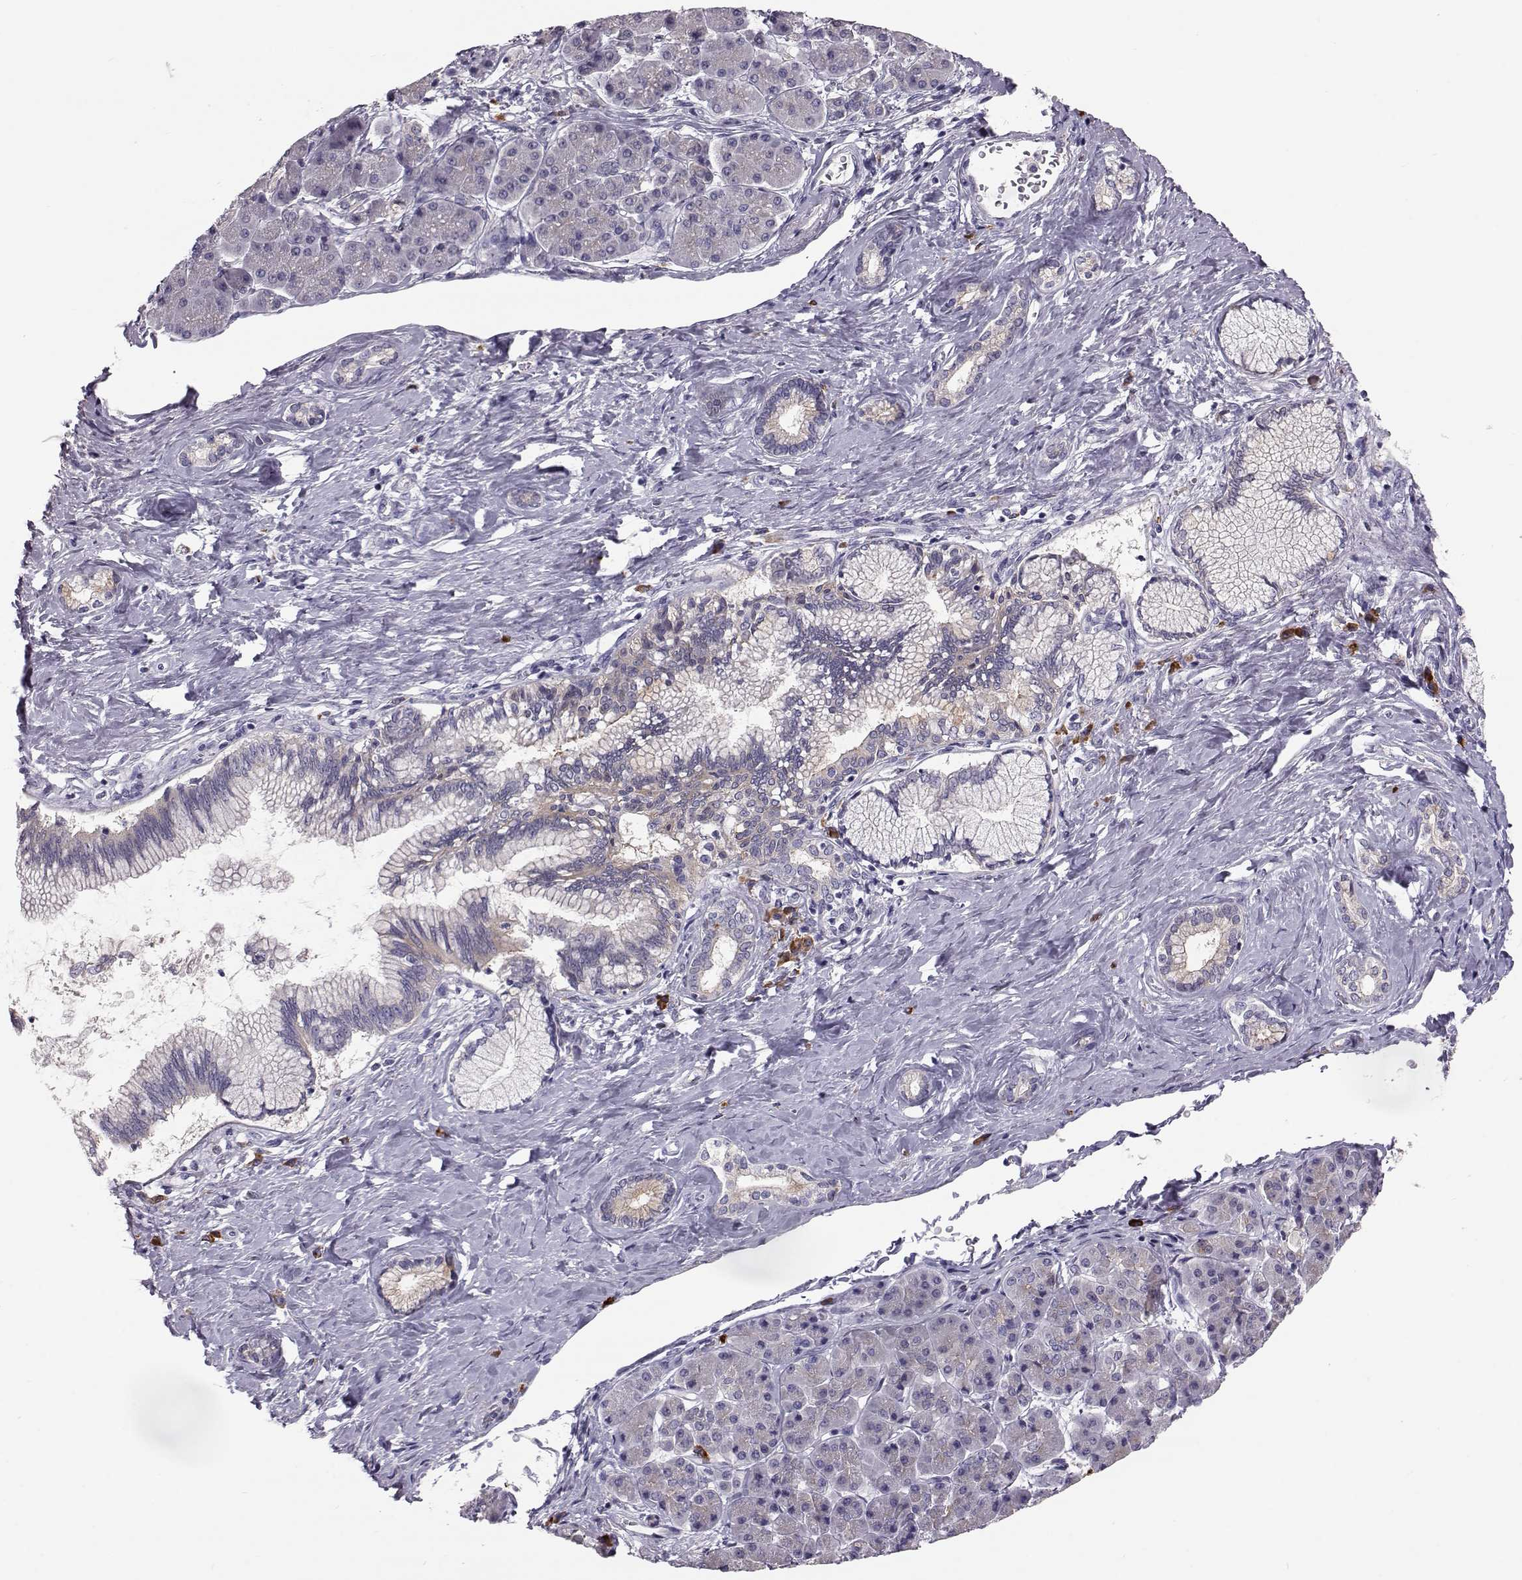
{"staining": {"intensity": "negative", "quantity": "none", "location": "none"}, "tissue": "pancreatic cancer", "cell_type": "Tumor cells", "image_type": "cancer", "snomed": [{"axis": "morphology", "description": "Adenocarcinoma, NOS"}, {"axis": "topography", "description": "Pancreas"}], "caption": "Pancreatic adenocarcinoma stained for a protein using immunohistochemistry (IHC) demonstrates no staining tumor cells.", "gene": "ADGRG5", "patient": {"sex": "female", "age": 73}}